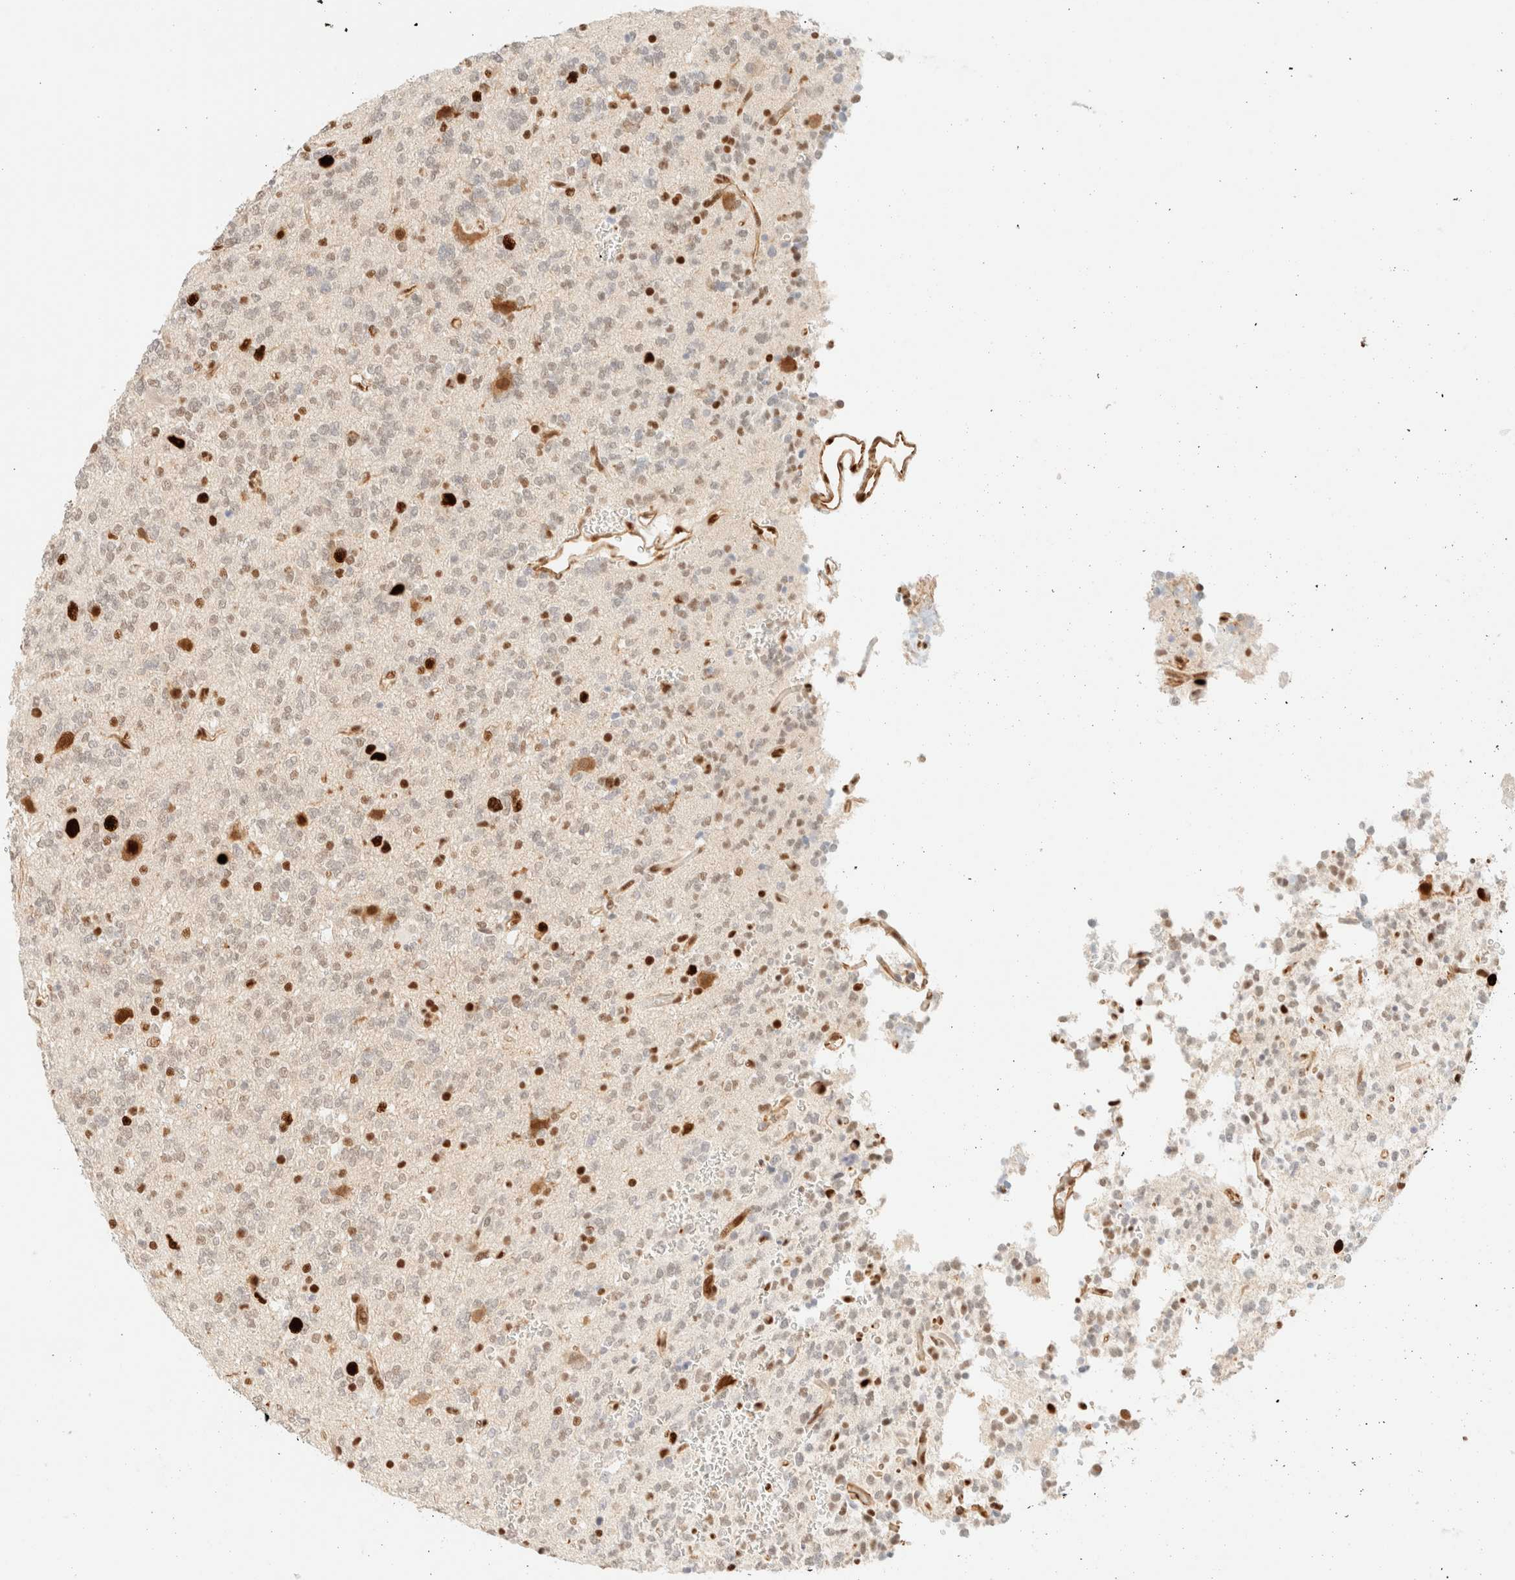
{"staining": {"intensity": "strong", "quantity": "25%-75%", "location": "nuclear"}, "tissue": "glioma", "cell_type": "Tumor cells", "image_type": "cancer", "snomed": [{"axis": "morphology", "description": "Glioma, malignant, Low grade"}, {"axis": "topography", "description": "Brain"}], "caption": "IHC micrograph of human glioma stained for a protein (brown), which shows high levels of strong nuclear positivity in approximately 25%-75% of tumor cells.", "gene": "ZSCAN18", "patient": {"sex": "male", "age": 38}}